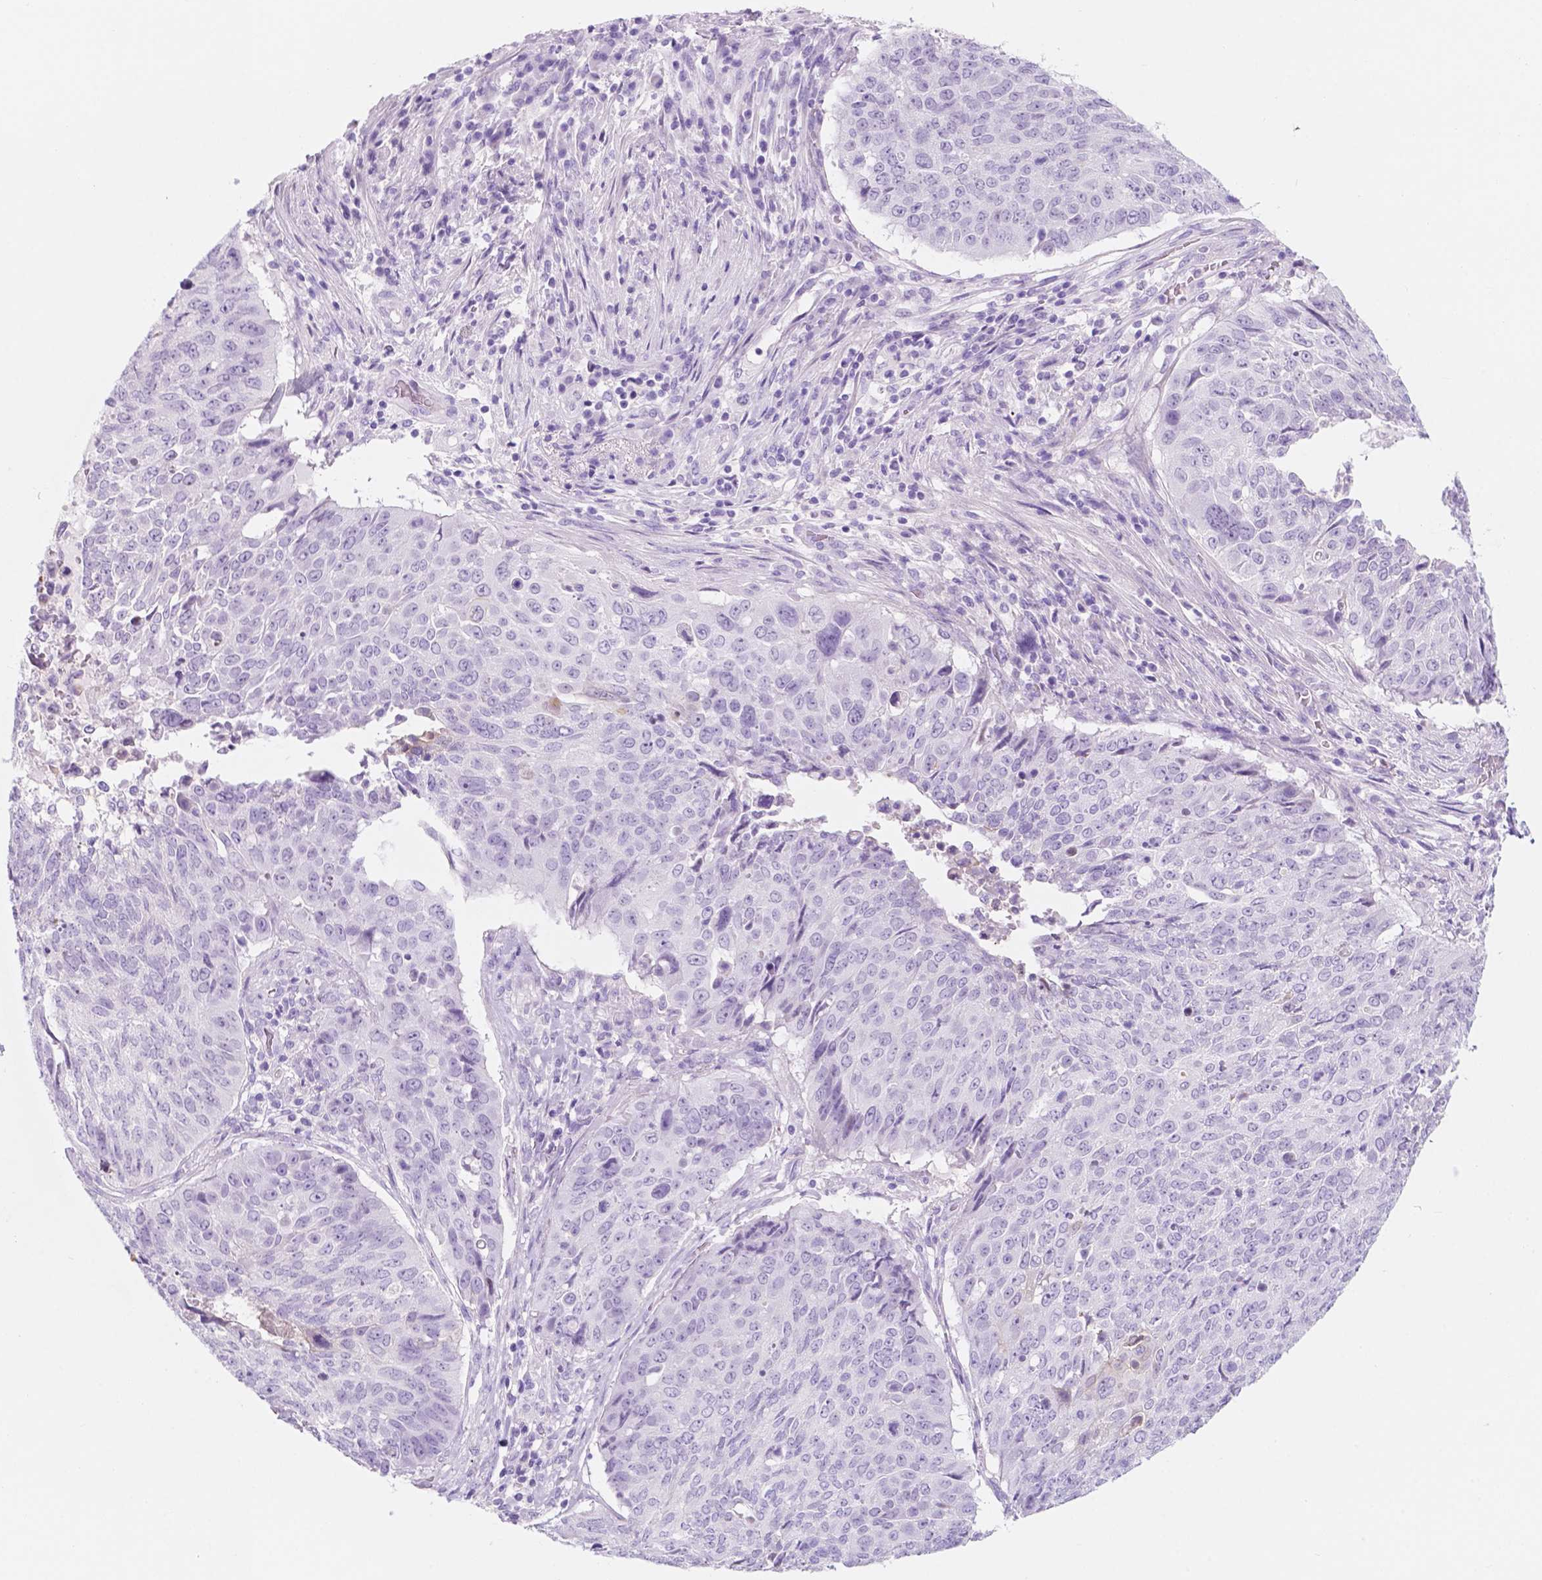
{"staining": {"intensity": "negative", "quantity": "none", "location": "none"}, "tissue": "lung cancer", "cell_type": "Tumor cells", "image_type": "cancer", "snomed": [{"axis": "morphology", "description": "Normal tissue, NOS"}, {"axis": "morphology", "description": "Squamous cell carcinoma, NOS"}, {"axis": "topography", "description": "Bronchus"}, {"axis": "topography", "description": "Lung"}], "caption": "Immunohistochemistry histopathology image of human lung cancer stained for a protein (brown), which reveals no expression in tumor cells.", "gene": "CUZD1", "patient": {"sex": "male", "age": 64}}